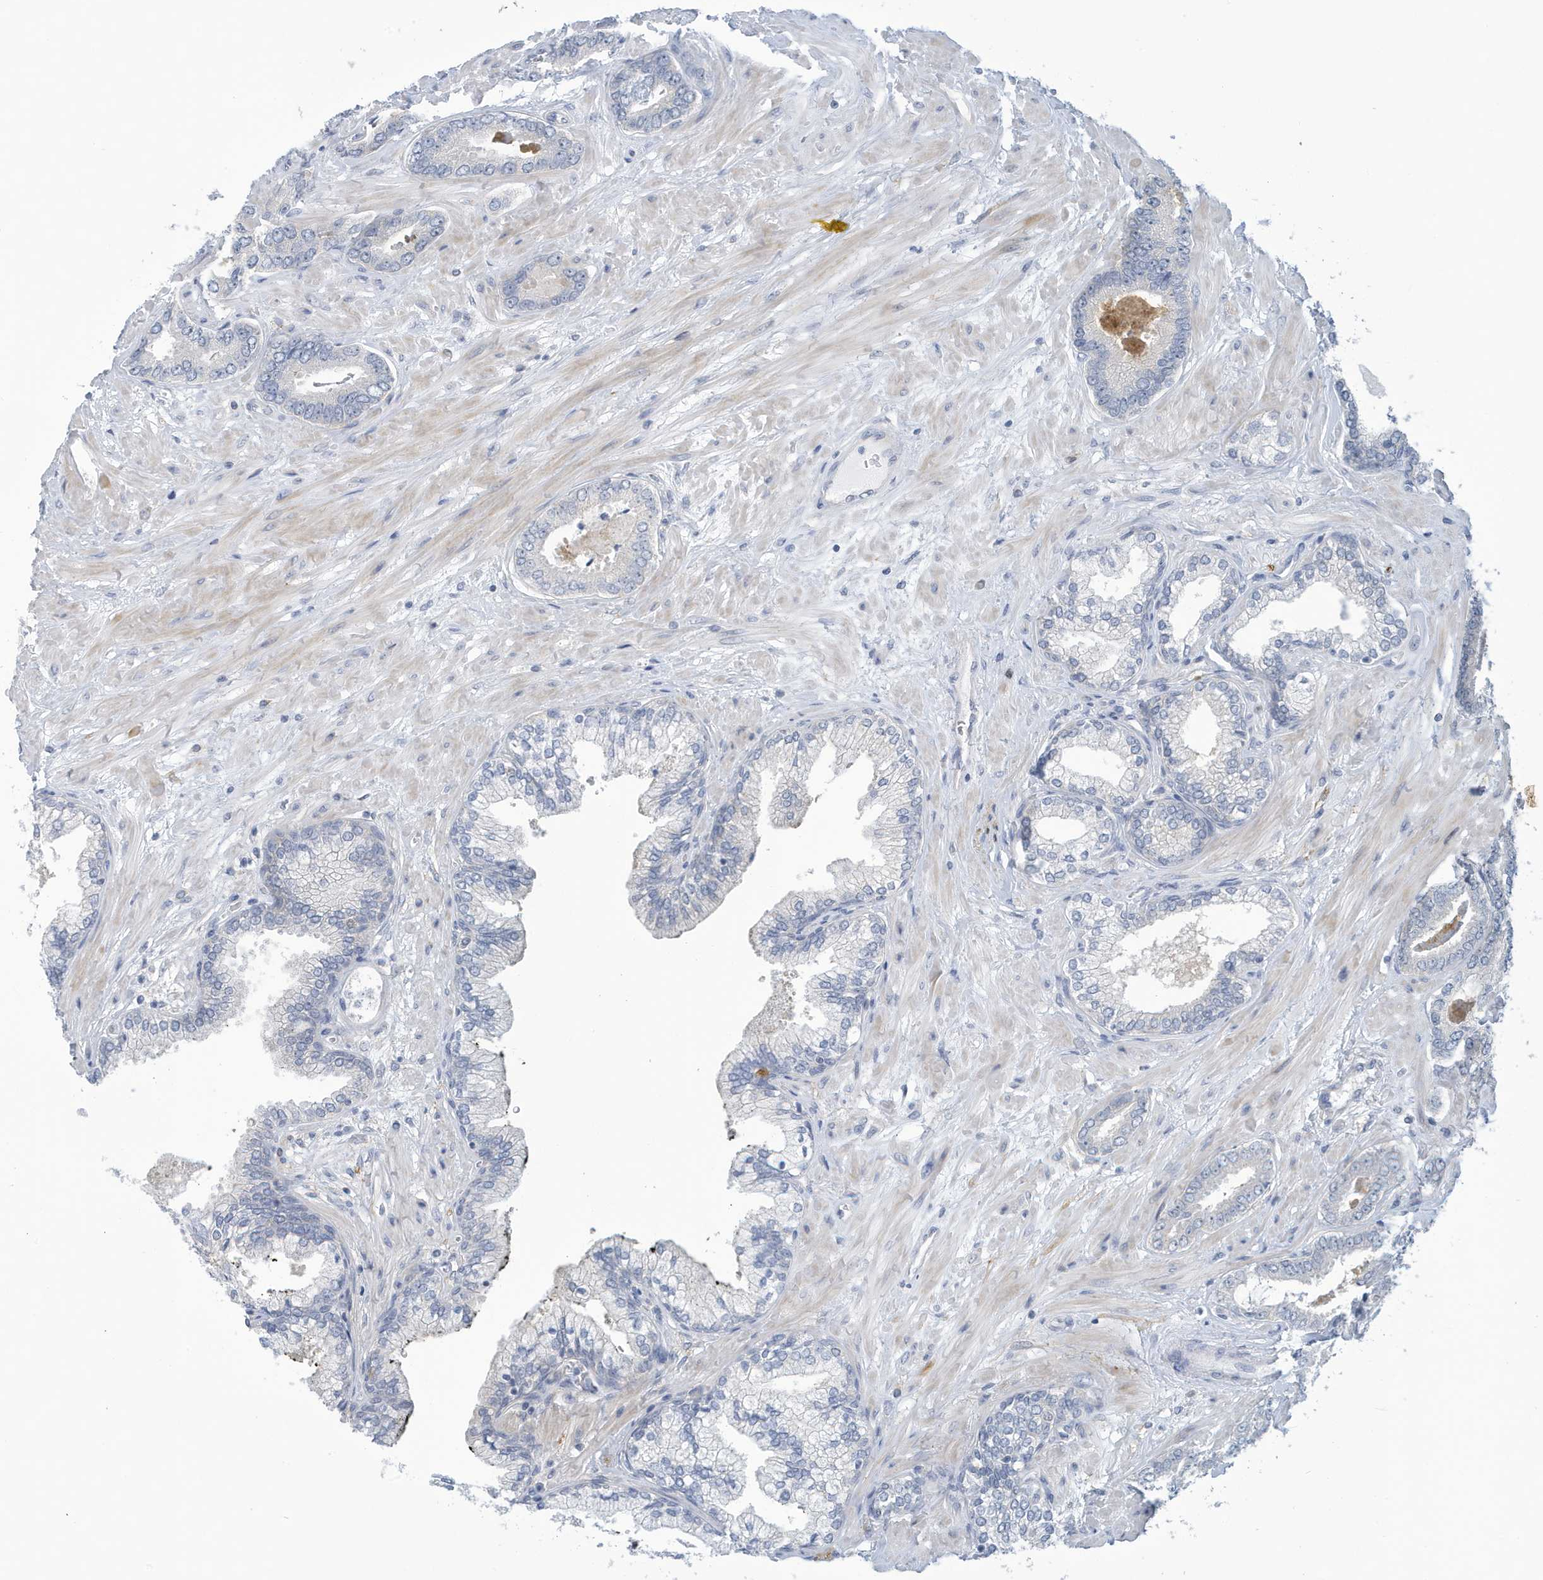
{"staining": {"intensity": "negative", "quantity": "none", "location": "none"}, "tissue": "prostate cancer", "cell_type": "Tumor cells", "image_type": "cancer", "snomed": [{"axis": "morphology", "description": "Adenocarcinoma, Low grade"}, {"axis": "topography", "description": "Prostate"}], "caption": "IHC photomicrograph of low-grade adenocarcinoma (prostate) stained for a protein (brown), which shows no expression in tumor cells.", "gene": "VTA1", "patient": {"sex": "male", "age": 71}}